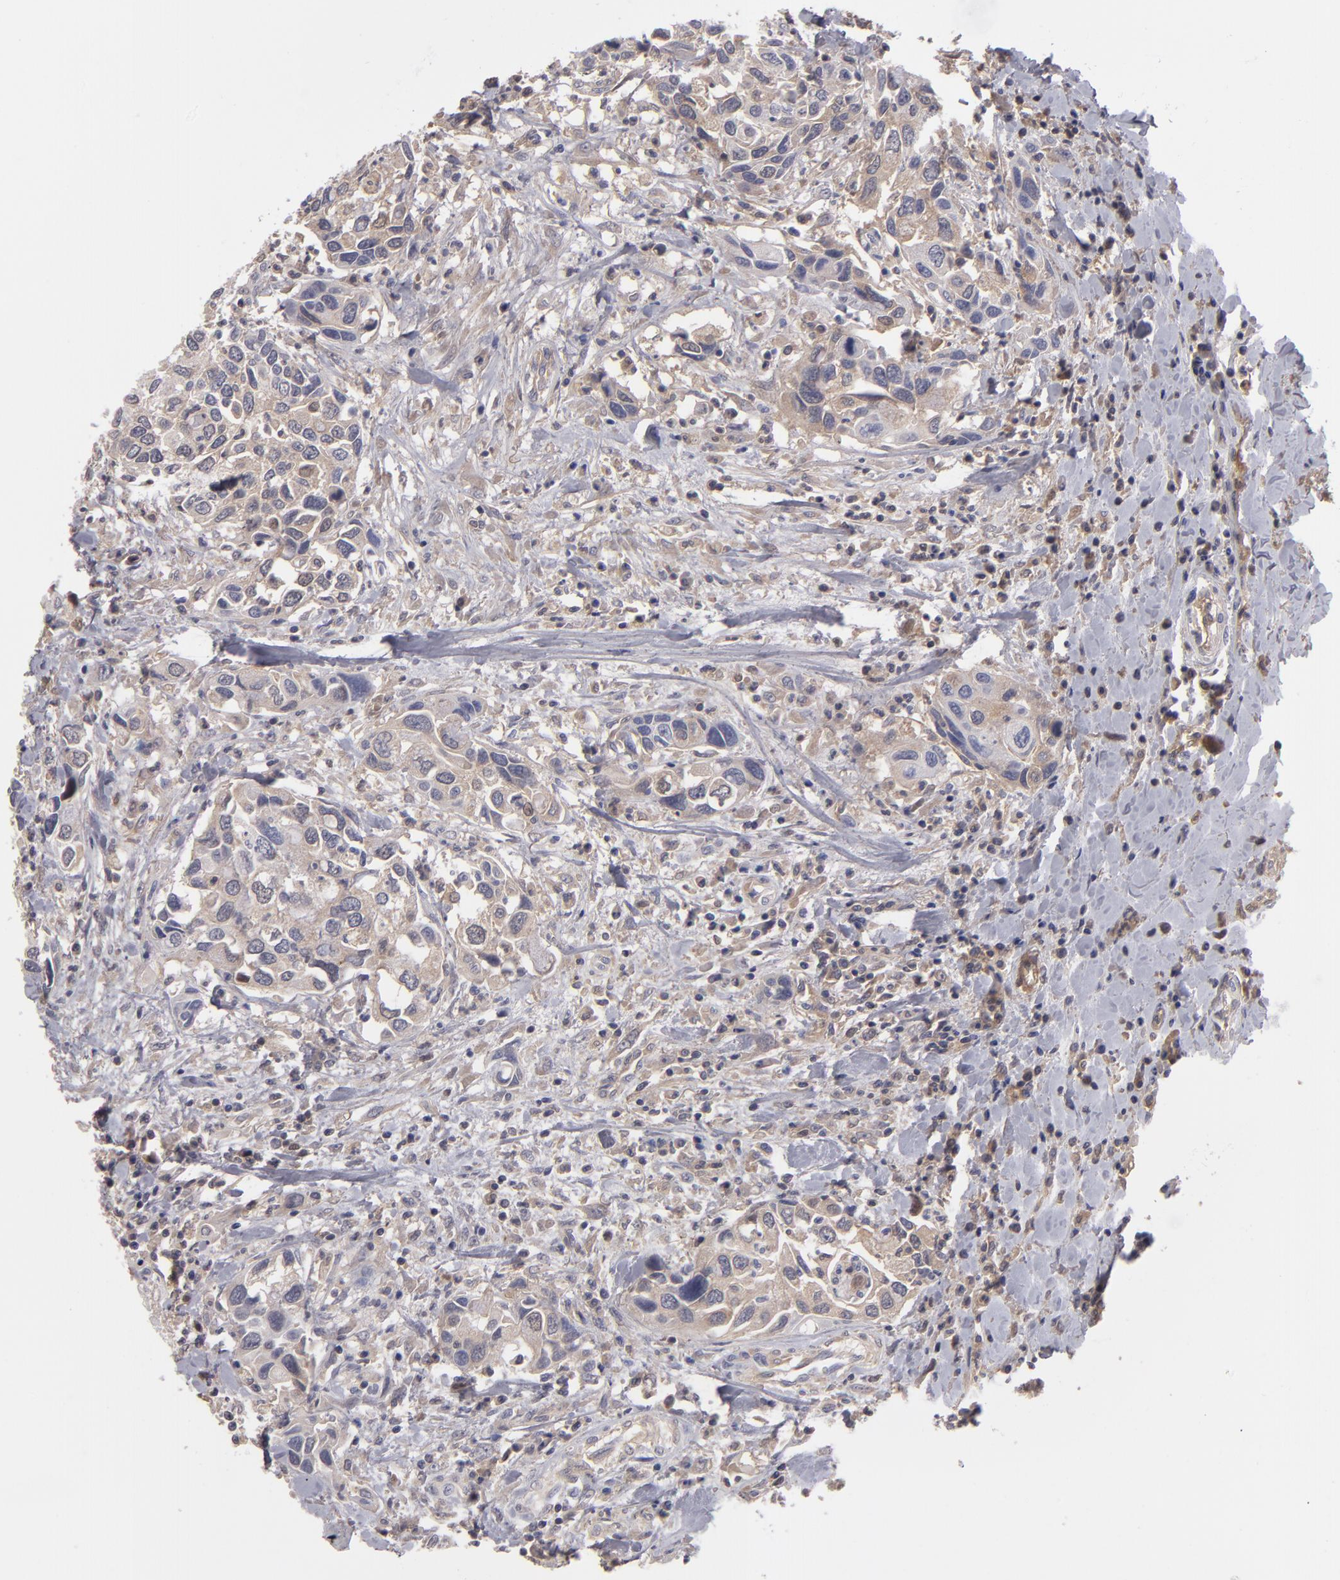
{"staining": {"intensity": "weak", "quantity": "25%-75%", "location": "cytoplasmic/membranous"}, "tissue": "urothelial cancer", "cell_type": "Tumor cells", "image_type": "cancer", "snomed": [{"axis": "morphology", "description": "Urothelial carcinoma, High grade"}, {"axis": "topography", "description": "Urinary bladder"}], "caption": "Urothelial cancer stained for a protein displays weak cytoplasmic/membranous positivity in tumor cells.", "gene": "ITIH4", "patient": {"sex": "male", "age": 66}}